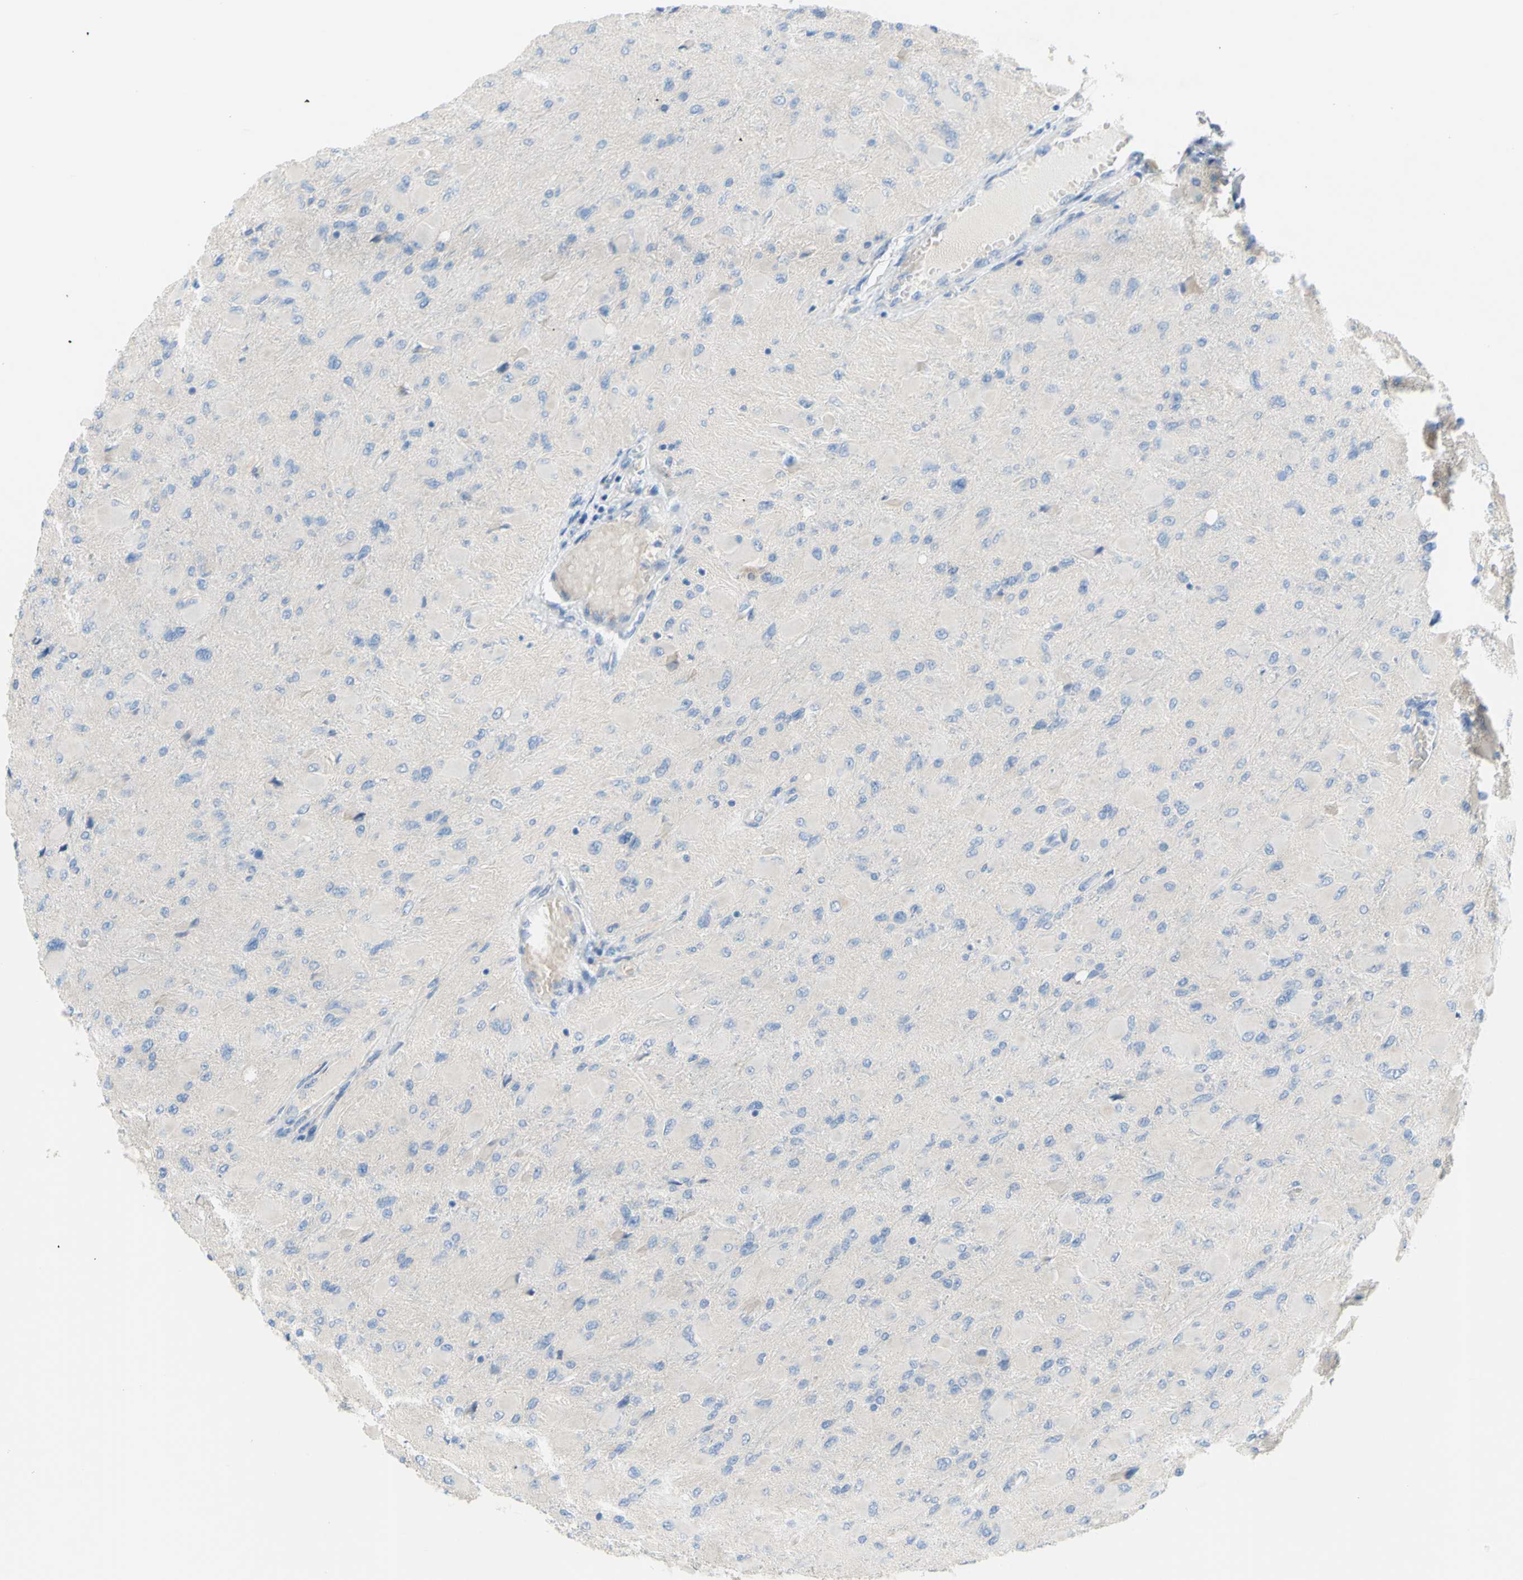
{"staining": {"intensity": "negative", "quantity": "none", "location": "none"}, "tissue": "glioma", "cell_type": "Tumor cells", "image_type": "cancer", "snomed": [{"axis": "morphology", "description": "Glioma, malignant, High grade"}, {"axis": "topography", "description": "Cerebral cortex"}], "caption": "The histopathology image demonstrates no significant positivity in tumor cells of glioma.", "gene": "TMEM59L", "patient": {"sex": "female", "age": 36}}